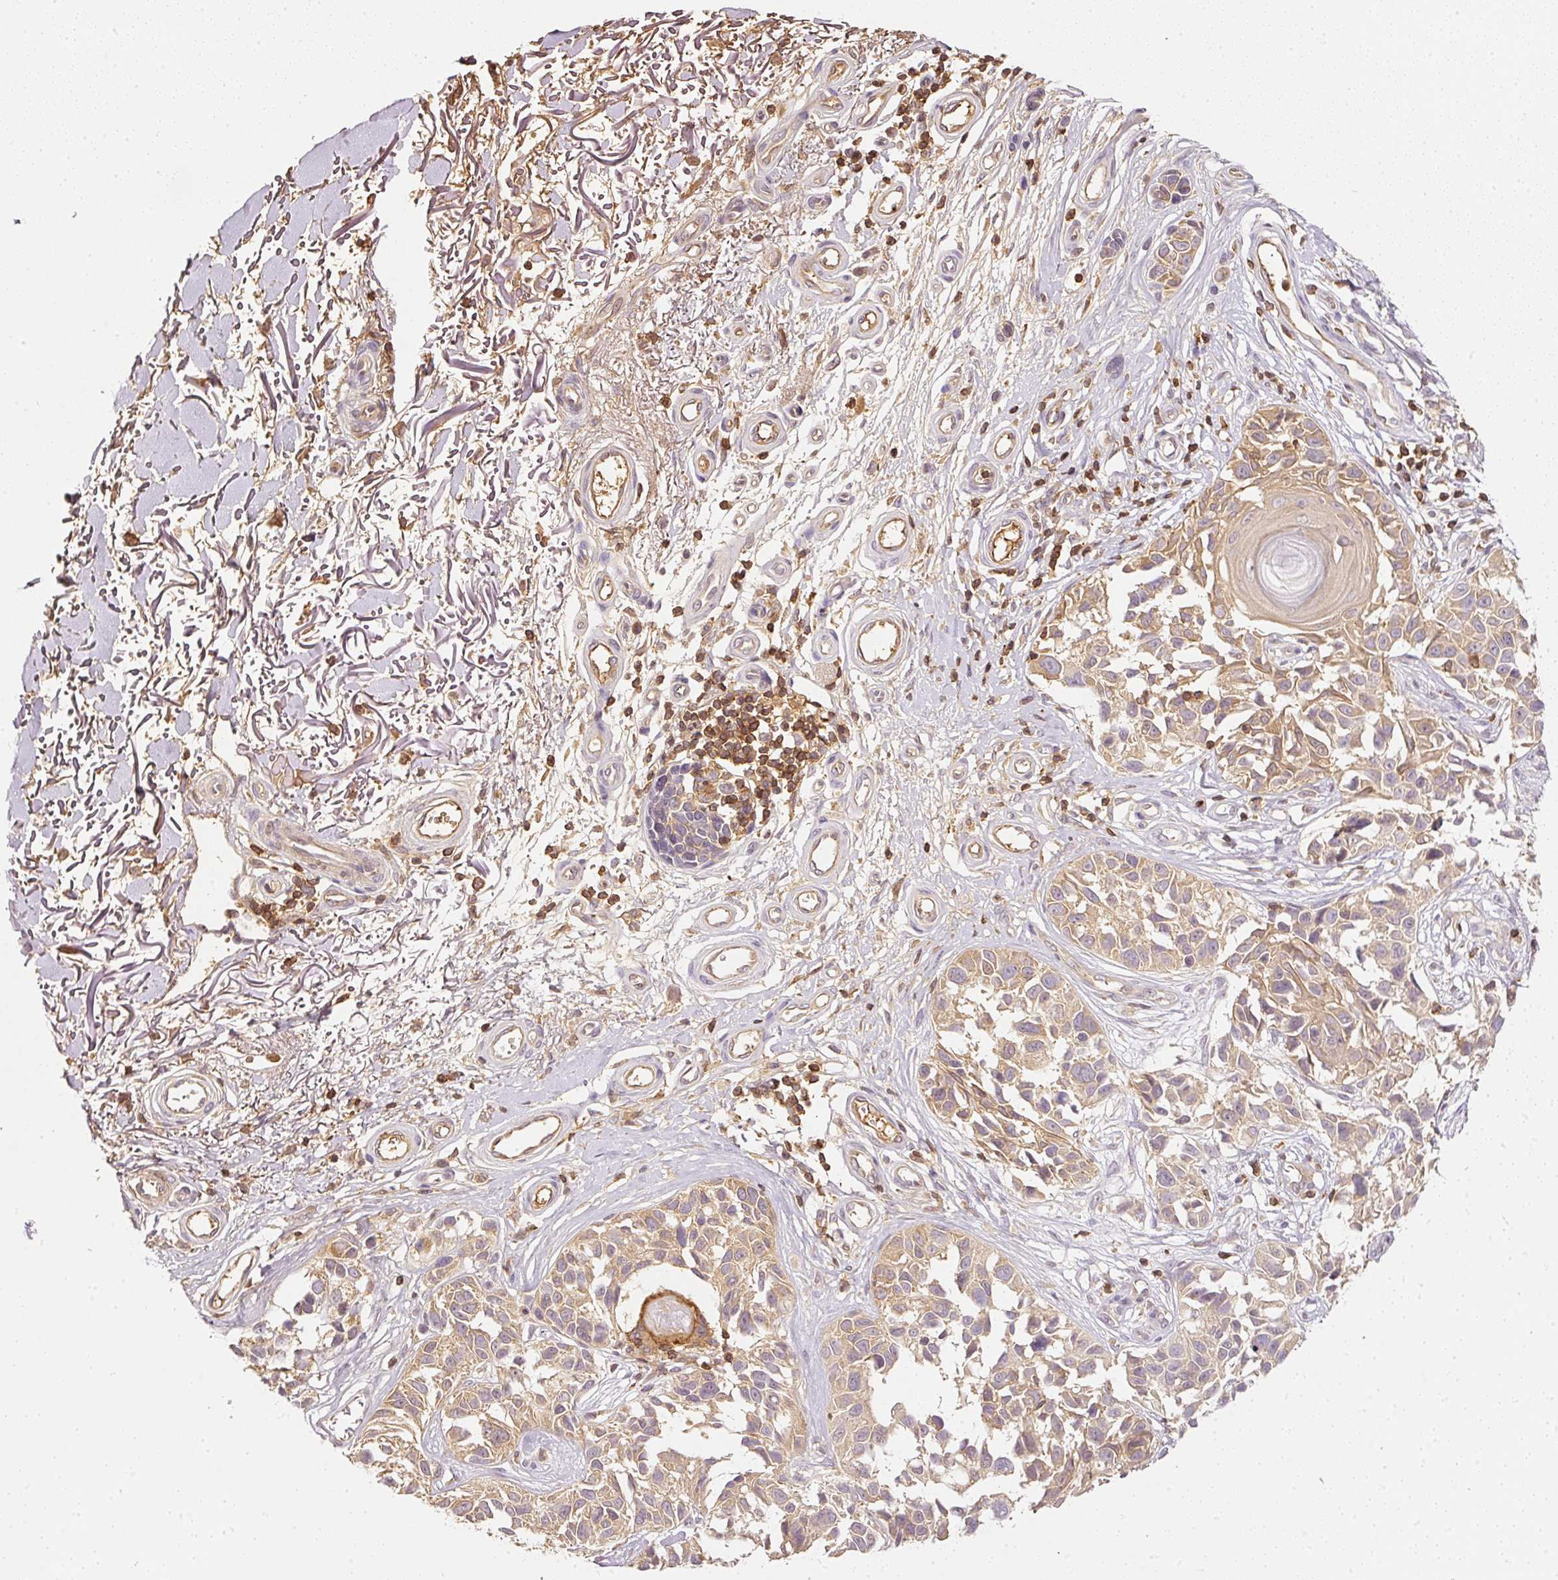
{"staining": {"intensity": "weak", "quantity": ">75%", "location": "cytoplasmic/membranous"}, "tissue": "melanoma", "cell_type": "Tumor cells", "image_type": "cancer", "snomed": [{"axis": "morphology", "description": "Malignant melanoma, NOS"}, {"axis": "topography", "description": "Skin"}], "caption": "The photomicrograph reveals staining of melanoma, revealing weak cytoplasmic/membranous protein staining (brown color) within tumor cells.", "gene": "EVL", "patient": {"sex": "male", "age": 73}}